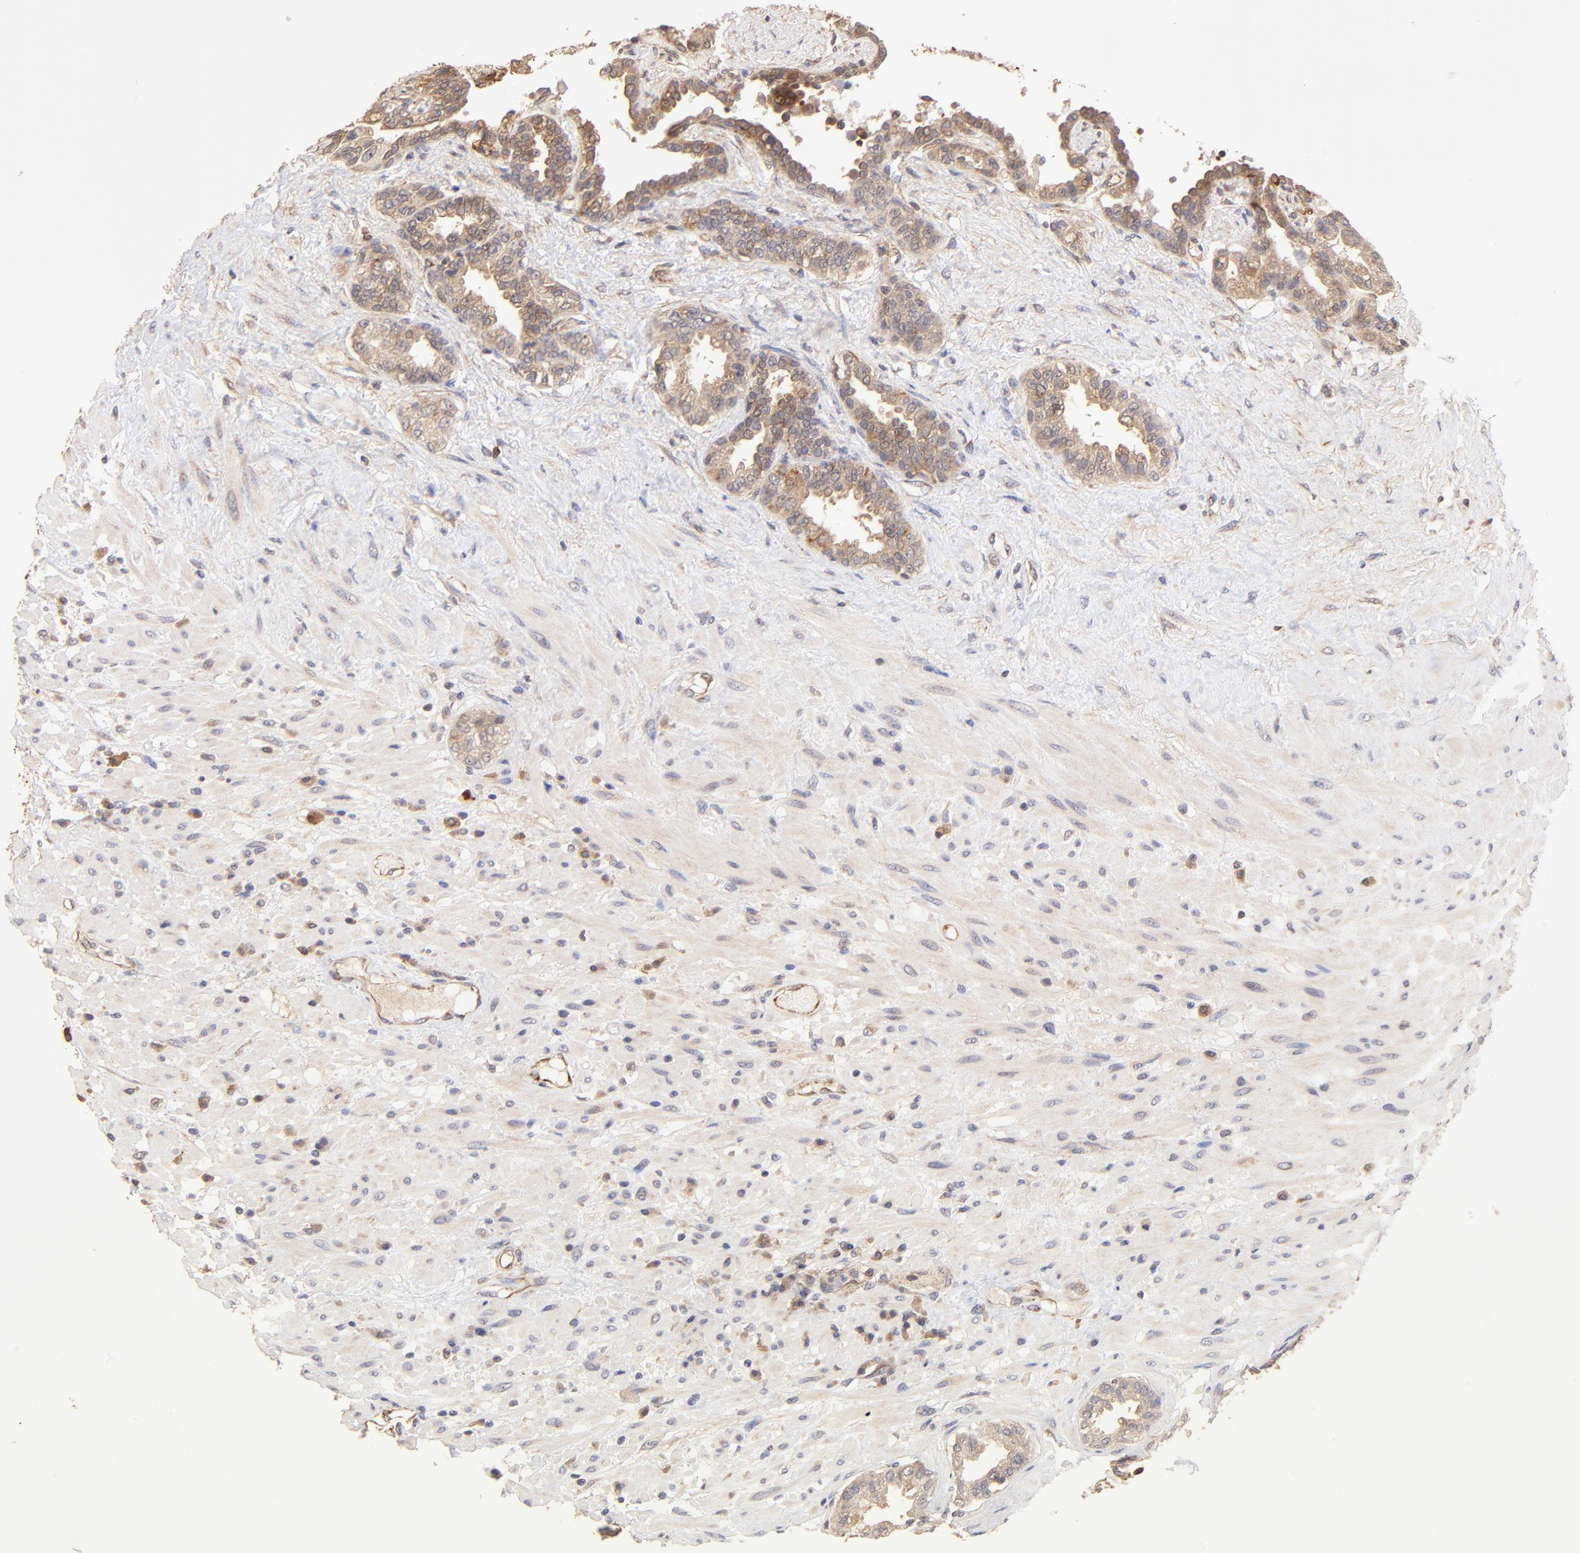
{"staining": {"intensity": "weak", "quantity": ">75%", "location": "cytoplasmic/membranous"}, "tissue": "seminal vesicle", "cell_type": "Glandular cells", "image_type": "normal", "snomed": [{"axis": "morphology", "description": "Normal tissue, NOS"}, {"axis": "topography", "description": "Seminal veicle"}], "caption": "This histopathology image shows immunohistochemistry (IHC) staining of normal human seminal vesicle, with low weak cytoplasmic/membranous expression in about >75% of glandular cells.", "gene": "TNFAIP3", "patient": {"sex": "male", "age": 61}}